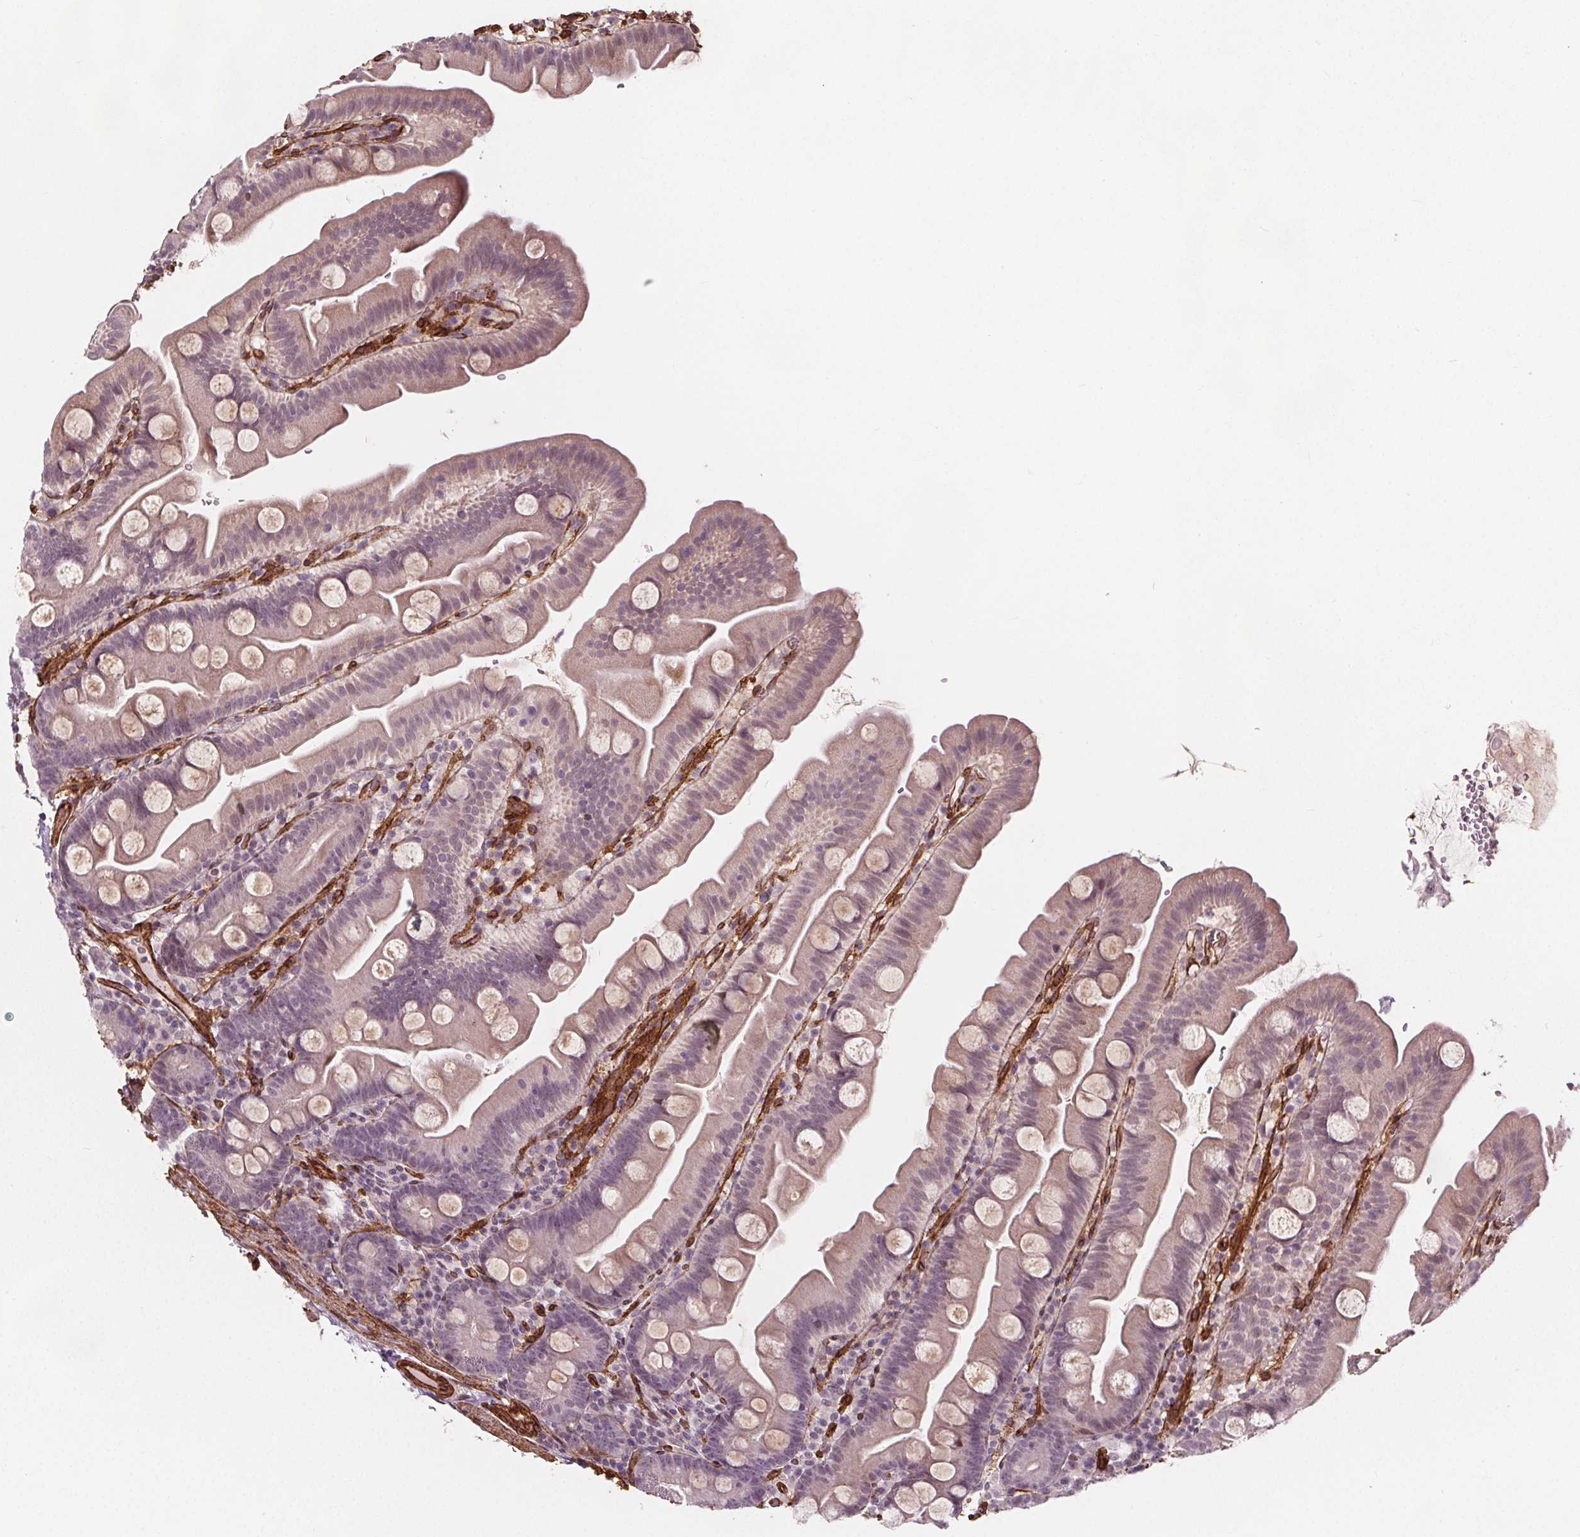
{"staining": {"intensity": "weak", "quantity": "25%-75%", "location": "cytoplasmic/membranous"}, "tissue": "small intestine", "cell_type": "Glandular cells", "image_type": "normal", "snomed": [{"axis": "morphology", "description": "Normal tissue, NOS"}, {"axis": "topography", "description": "Small intestine"}], "caption": "IHC photomicrograph of benign small intestine: human small intestine stained using IHC displays low levels of weak protein expression localized specifically in the cytoplasmic/membranous of glandular cells, appearing as a cytoplasmic/membranous brown color.", "gene": "HAS1", "patient": {"sex": "female", "age": 68}}